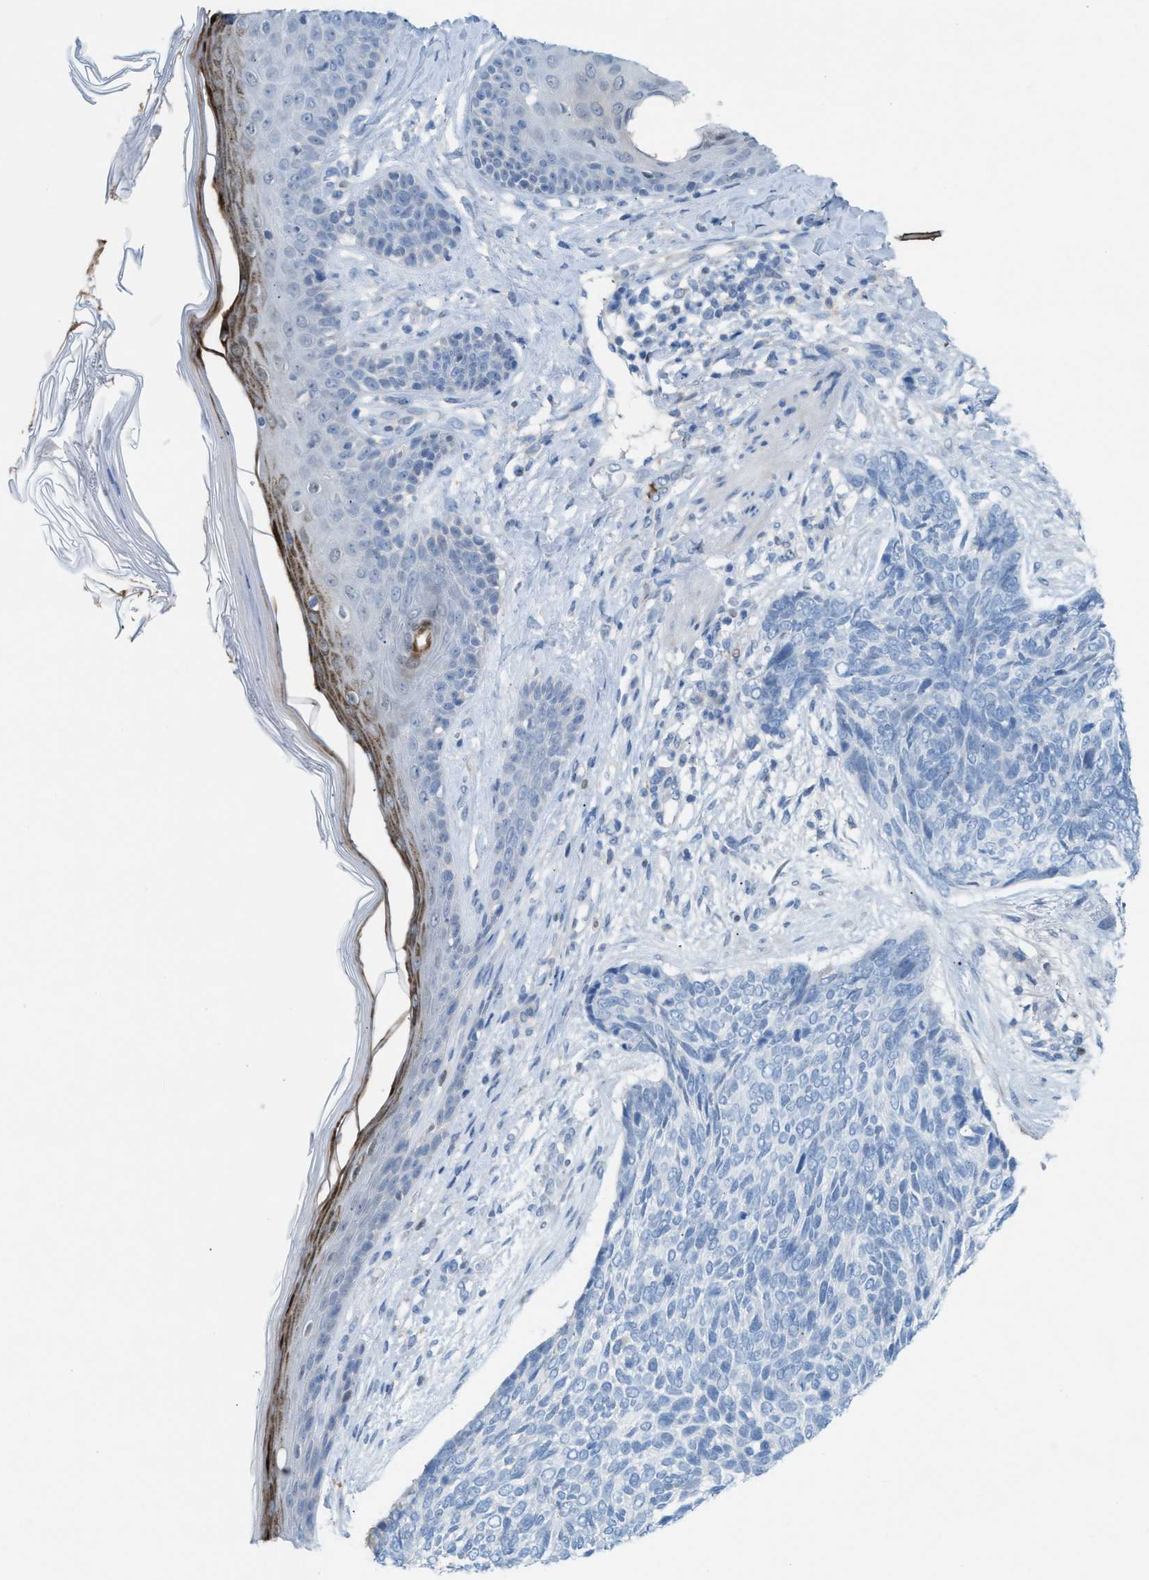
{"staining": {"intensity": "negative", "quantity": "none", "location": "none"}, "tissue": "skin cancer", "cell_type": "Tumor cells", "image_type": "cancer", "snomed": [{"axis": "morphology", "description": "Basal cell carcinoma"}, {"axis": "topography", "description": "Skin"}], "caption": "Immunohistochemistry (IHC) of human basal cell carcinoma (skin) shows no staining in tumor cells.", "gene": "PPM1D", "patient": {"sex": "female", "age": 84}}